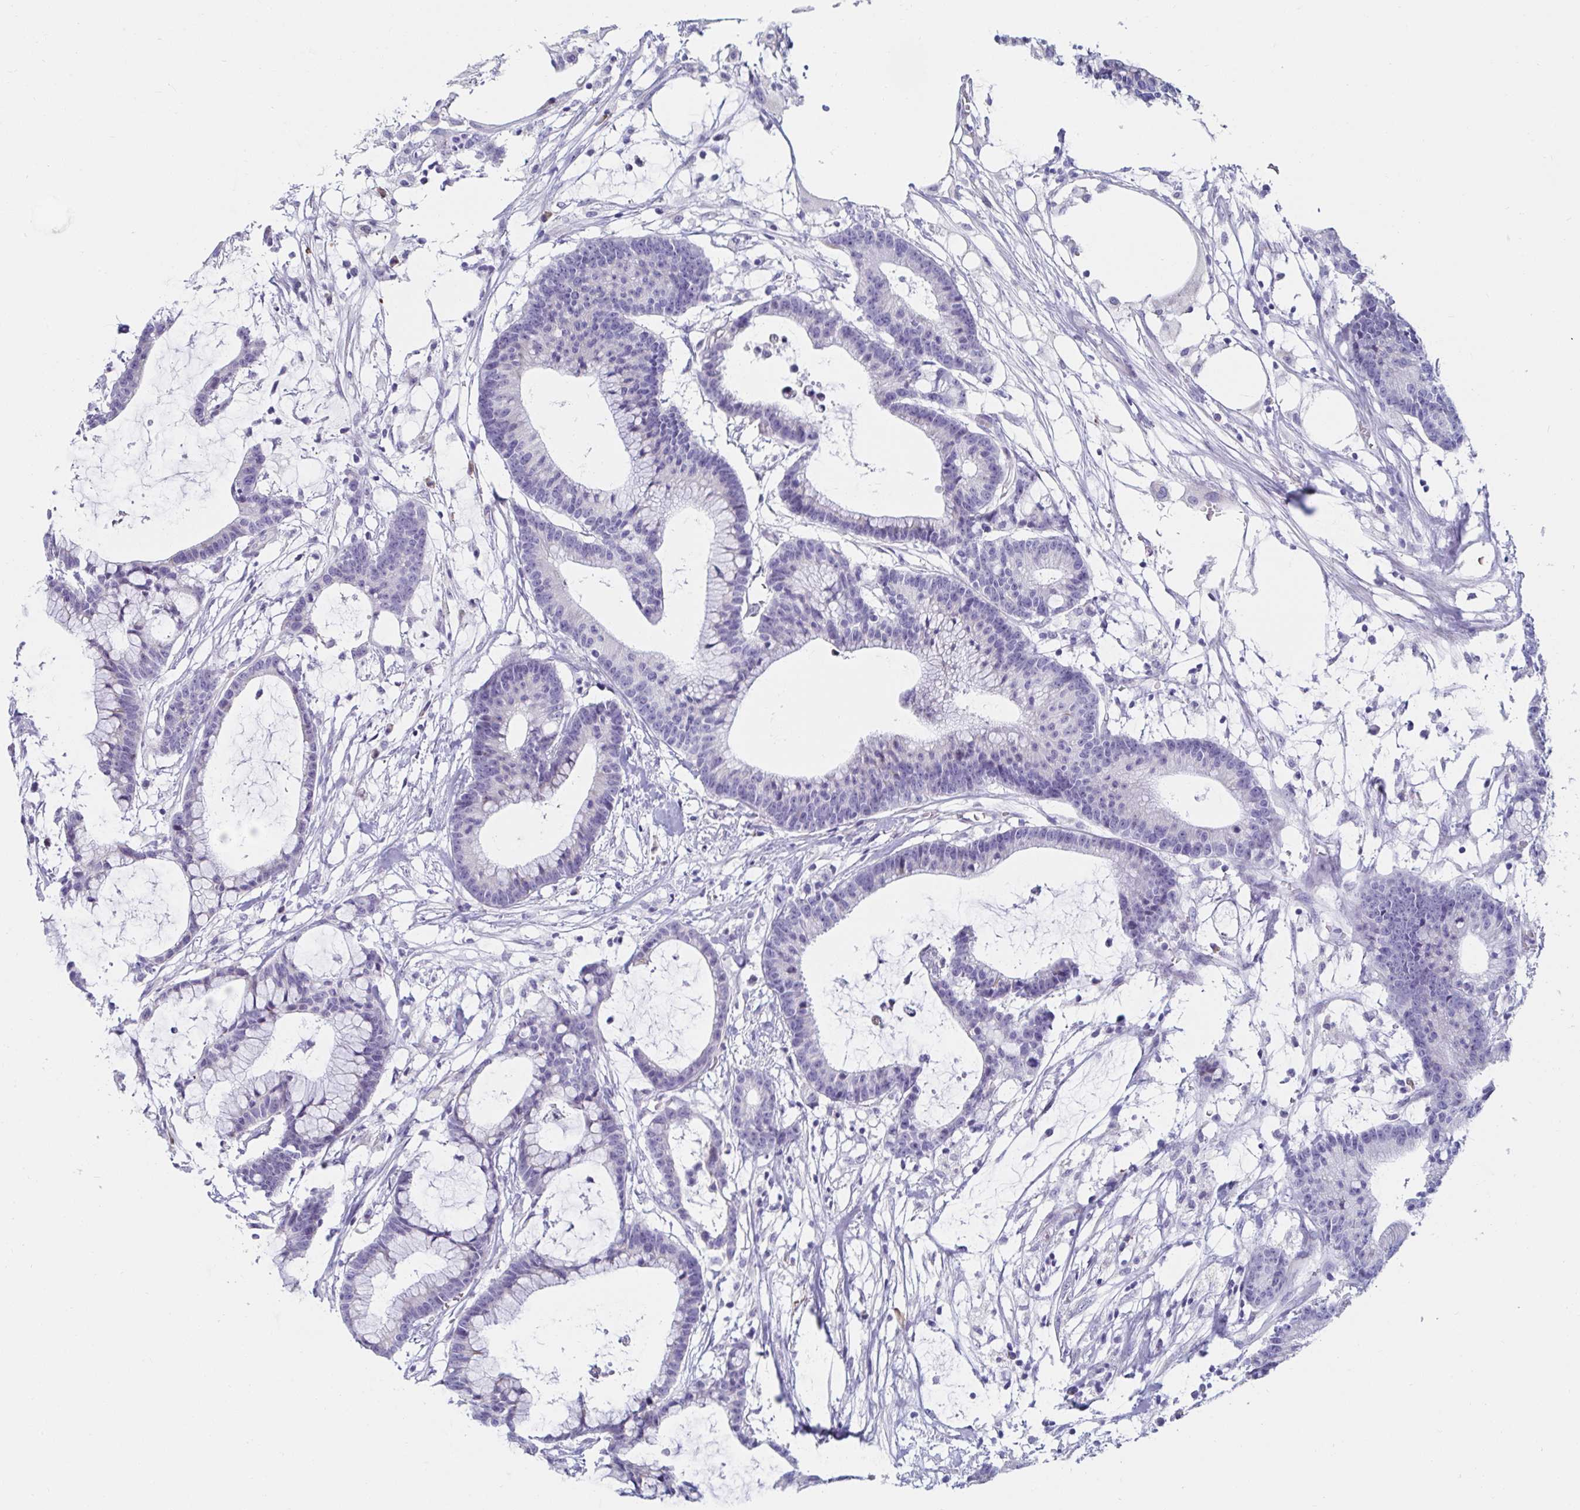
{"staining": {"intensity": "negative", "quantity": "none", "location": "none"}, "tissue": "colorectal cancer", "cell_type": "Tumor cells", "image_type": "cancer", "snomed": [{"axis": "morphology", "description": "Adenocarcinoma, NOS"}, {"axis": "topography", "description": "Colon"}], "caption": "Immunohistochemistry (IHC) of colorectal adenocarcinoma displays no positivity in tumor cells.", "gene": "C4orf17", "patient": {"sex": "female", "age": 78}}